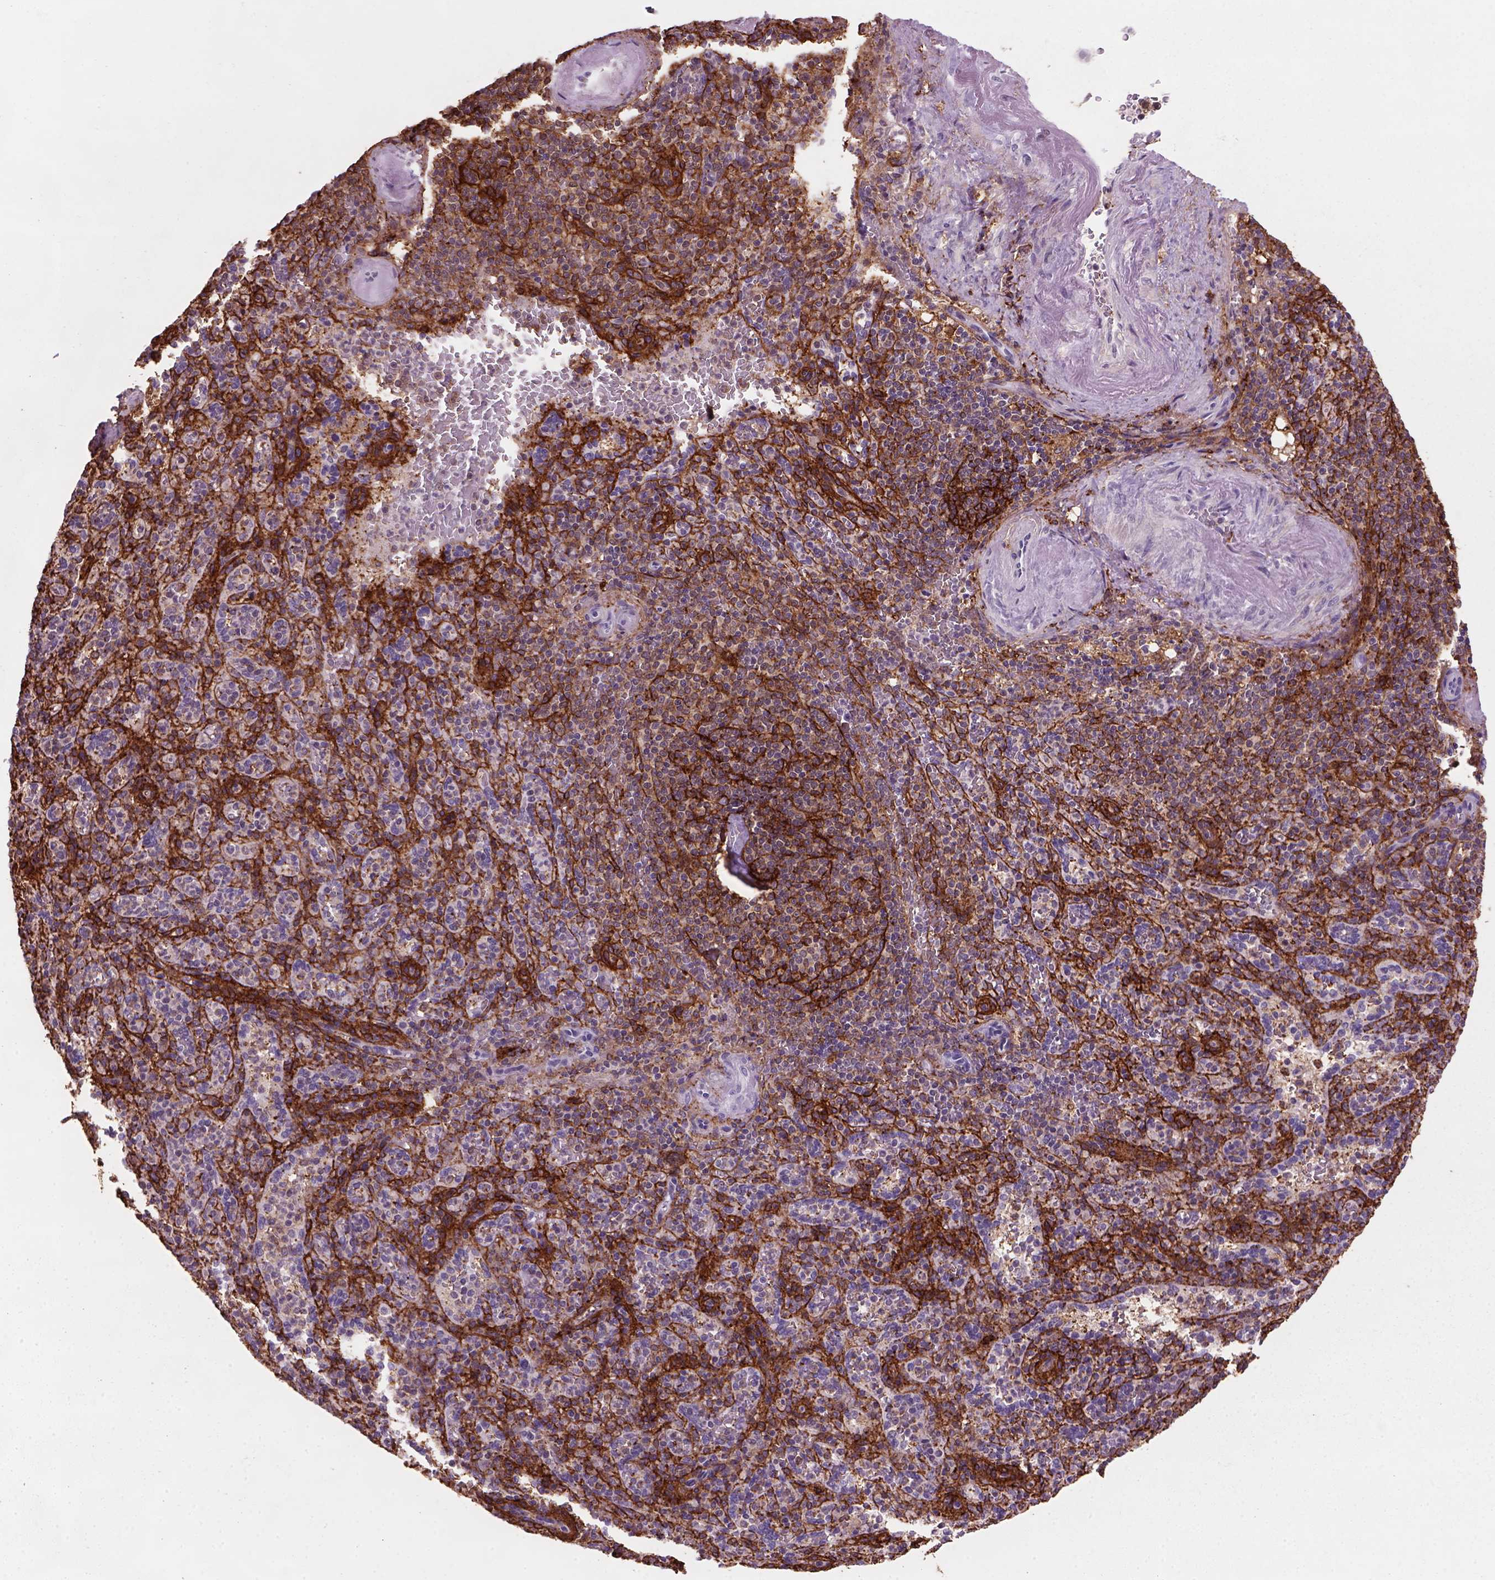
{"staining": {"intensity": "strong", "quantity": "<25%", "location": "cytoplasmic/membranous"}, "tissue": "spleen", "cell_type": "Cells in red pulp", "image_type": "normal", "snomed": [{"axis": "morphology", "description": "Normal tissue, NOS"}, {"axis": "topography", "description": "Spleen"}], "caption": "DAB (3,3'-diaminobenzidine) immunohistochemical staining of unremarkable human spleen exhibits strong cytoplasmic/membranous protein expression in about <25% of cells in red pulp. (brown staining indicates protein expression, while blue staining denotes nuclei).", "gene": "MARCKS", "patient": {"sex": "female", "age": 74}}